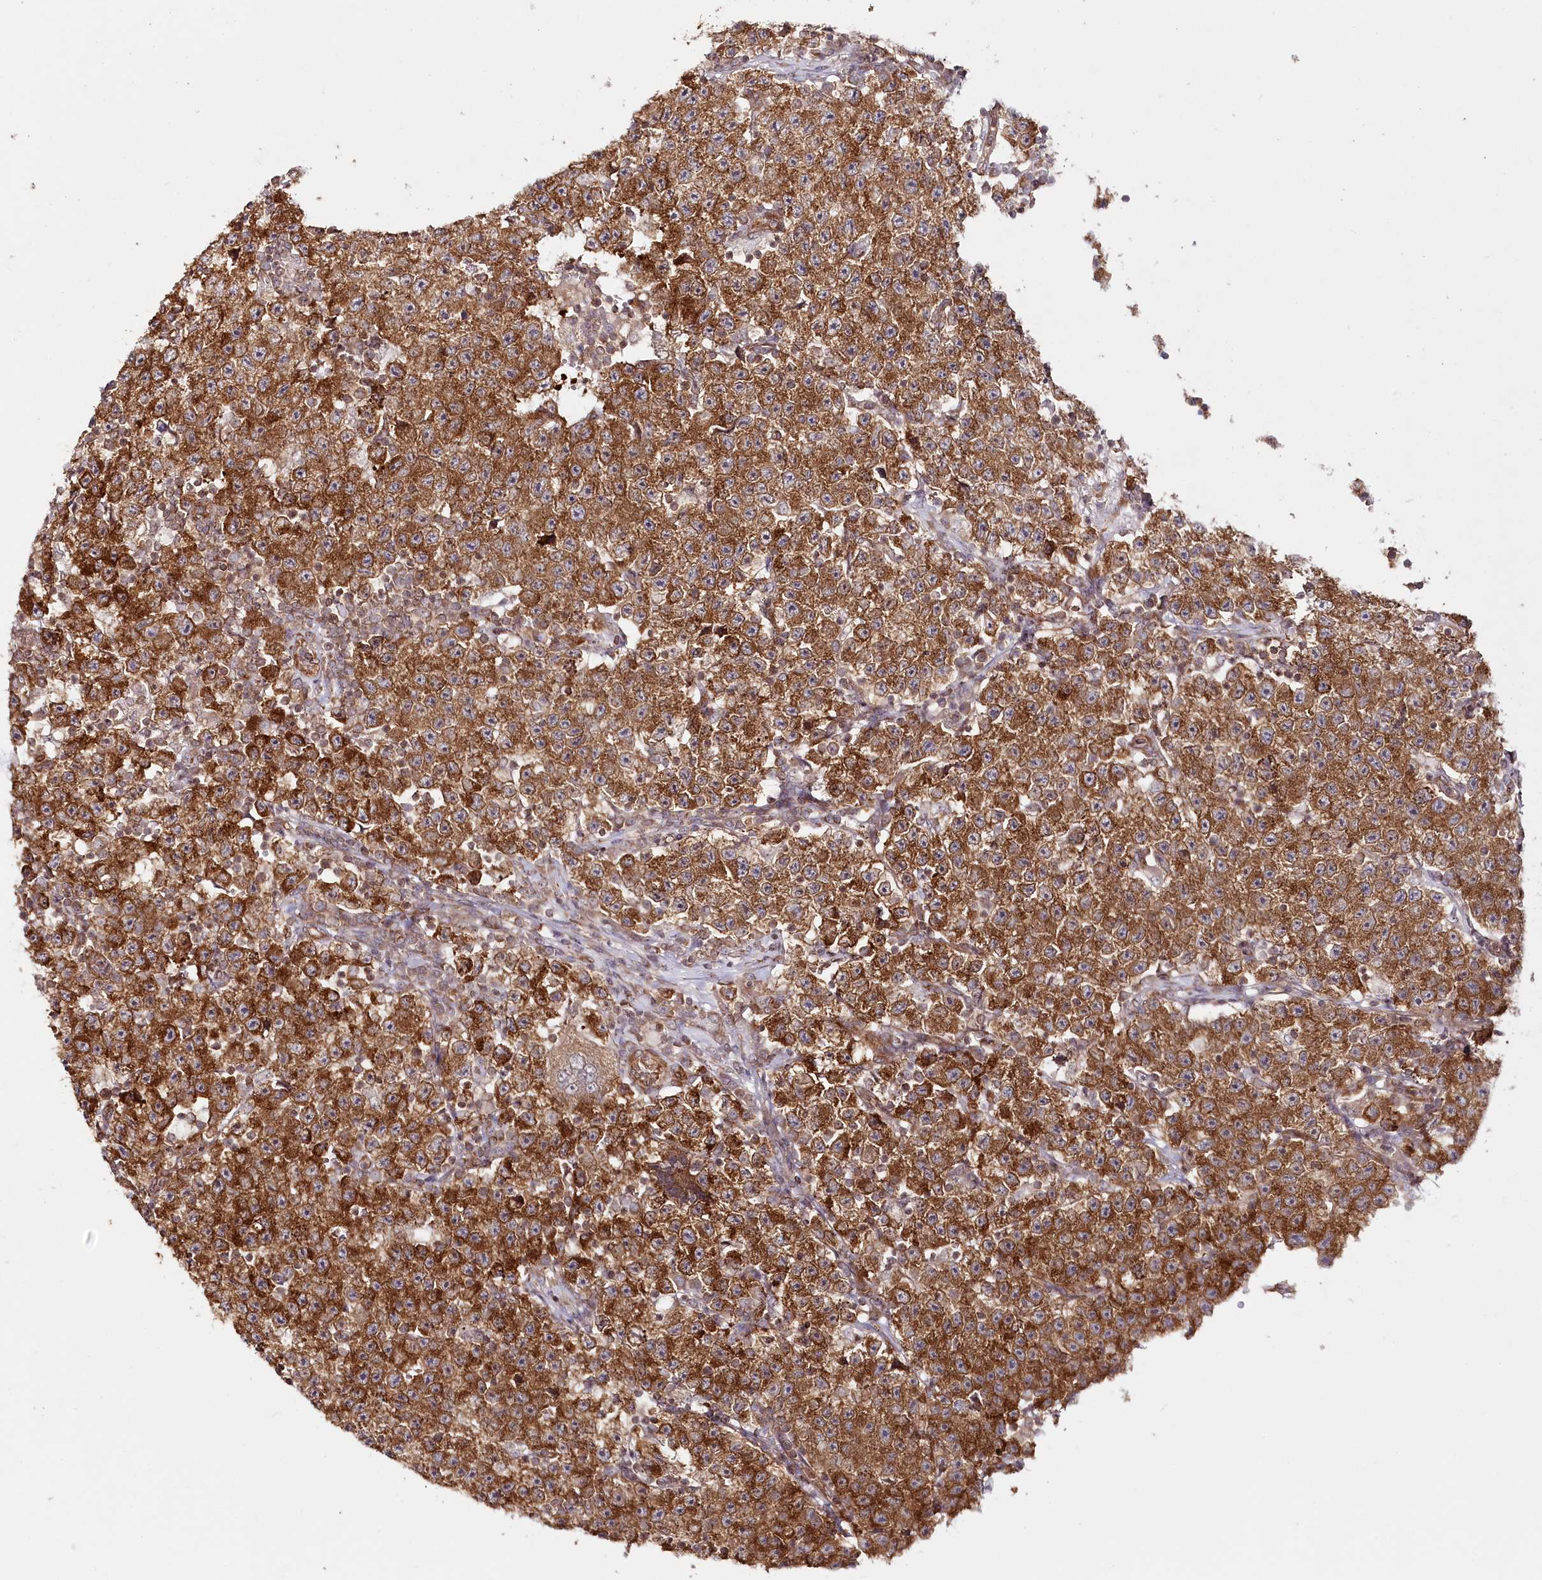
{"staining": {"intensity": "strong", "quantity": ">75%", "location": "cytoplasmic/membranous"}, "tissue": "testis cancer", "cell_type": "Tumor cells", "image_type": "cancer", "snomed": [{"axis": "morphology", "description": "Seminoma, NOS"}, {"axis": "topography", "description": "Testis"}], "caption": "Immunohistochemical staining of human testis cancer (seminoma) shows high levels of strong cytoplasmic/membranous protein positivity in approximately >75% of tumor cells.", "gene": "OTUD4", "patient": {"sex": "male", "age": 22}}